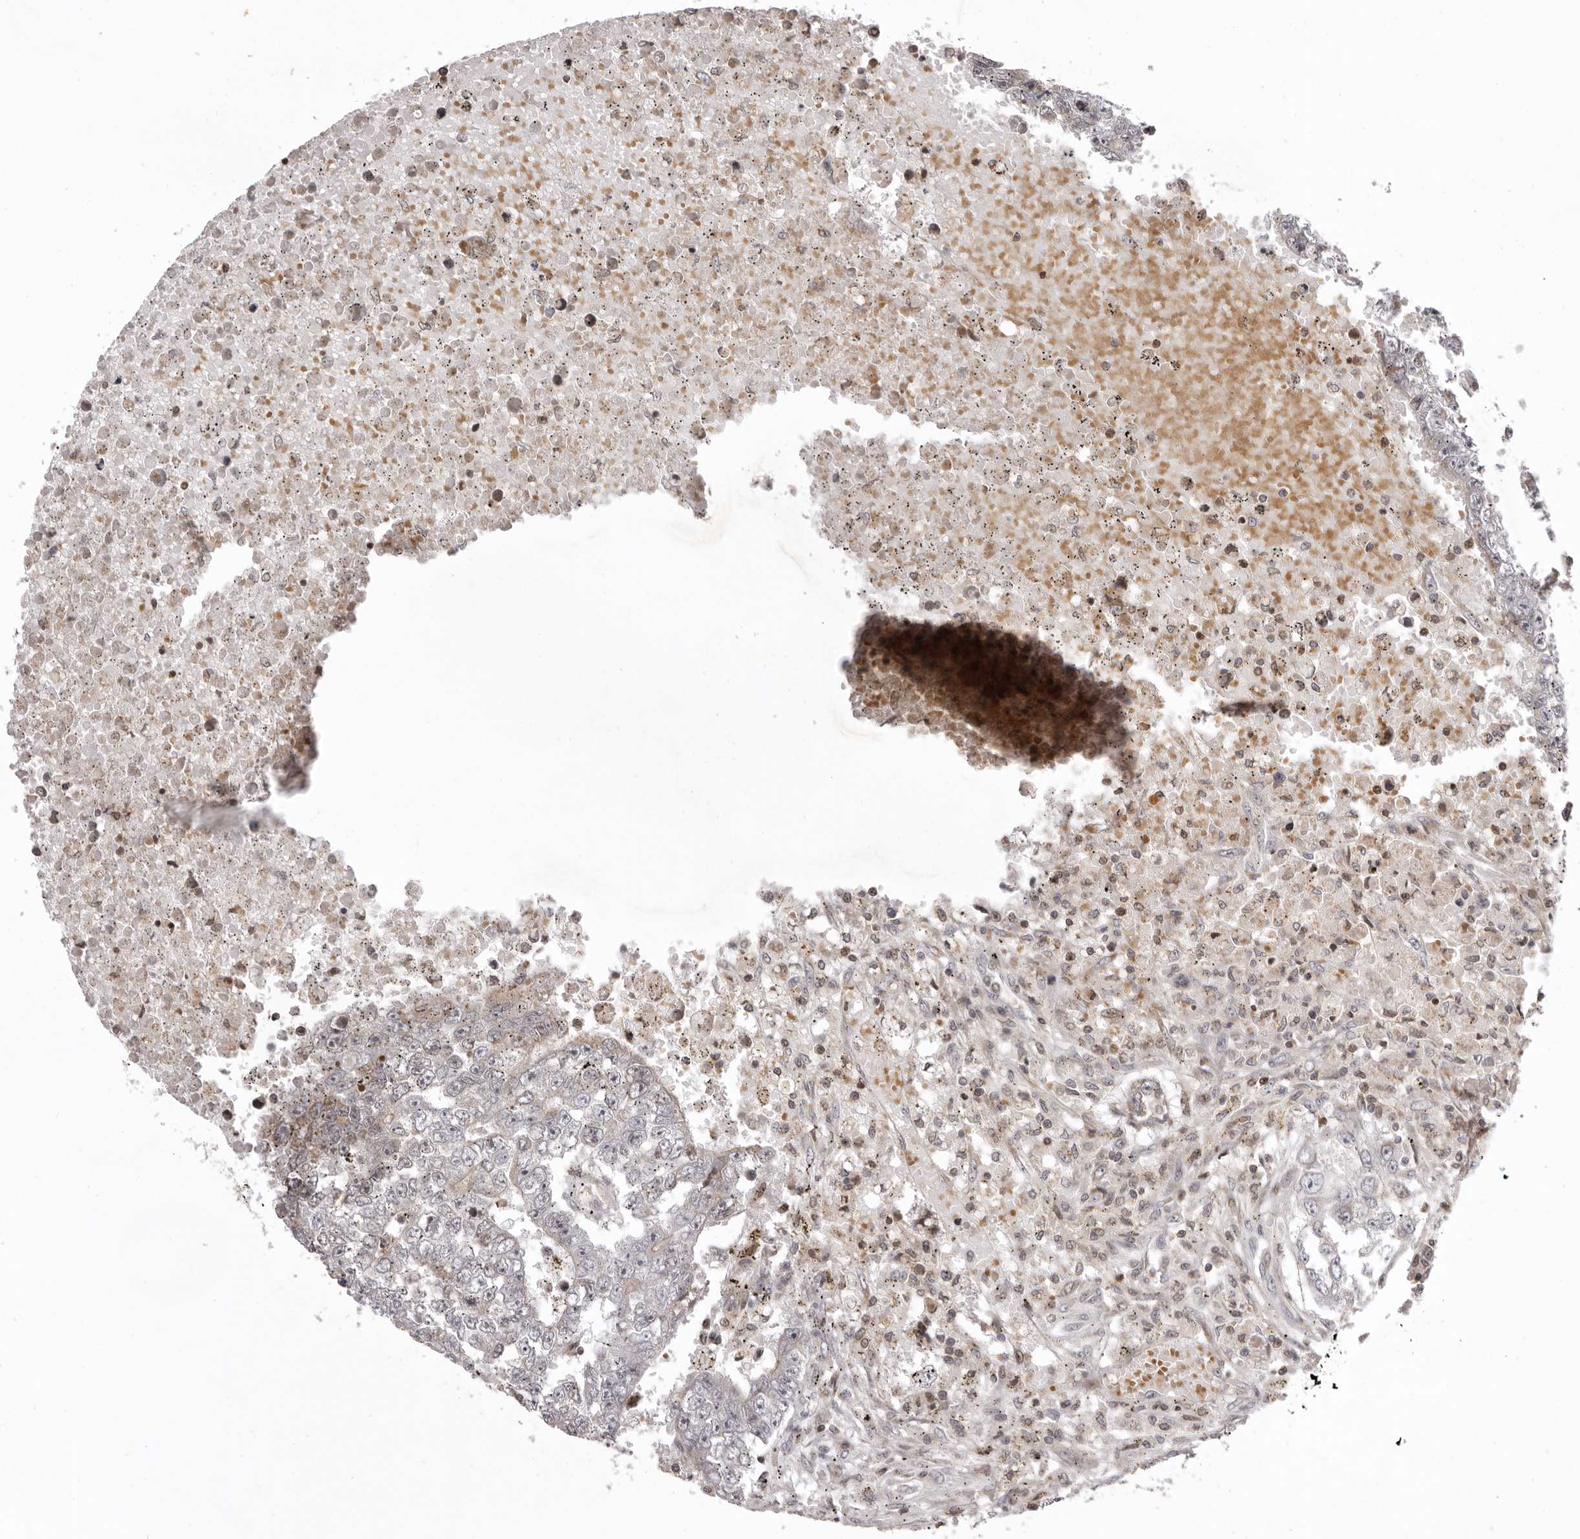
{"staining": {"intensity": "negative", "quantity": "none", "location": "none"}, "tissue": "testis cancer", "cell_type": "Tumor cells", "image_type": "cancer", "snomed": [{"axis": "morphology", "description": "Carcinoma, Embryonal, NOS"}, {"axis": "topography", "description": "Testis"}], "caption": "A histopathology image of human embryonal carcinoma (testis) is negative for staining in tumor cells. The staining was performed using DAB (3,3'-diaminobenzidine) to visualize the protein expression in brown, while the nuclei were stained in blue with hematoxylin (Magnification: 20x).", "gene": "AZIN1", "patient": {"sex": "male", "age": 25}}